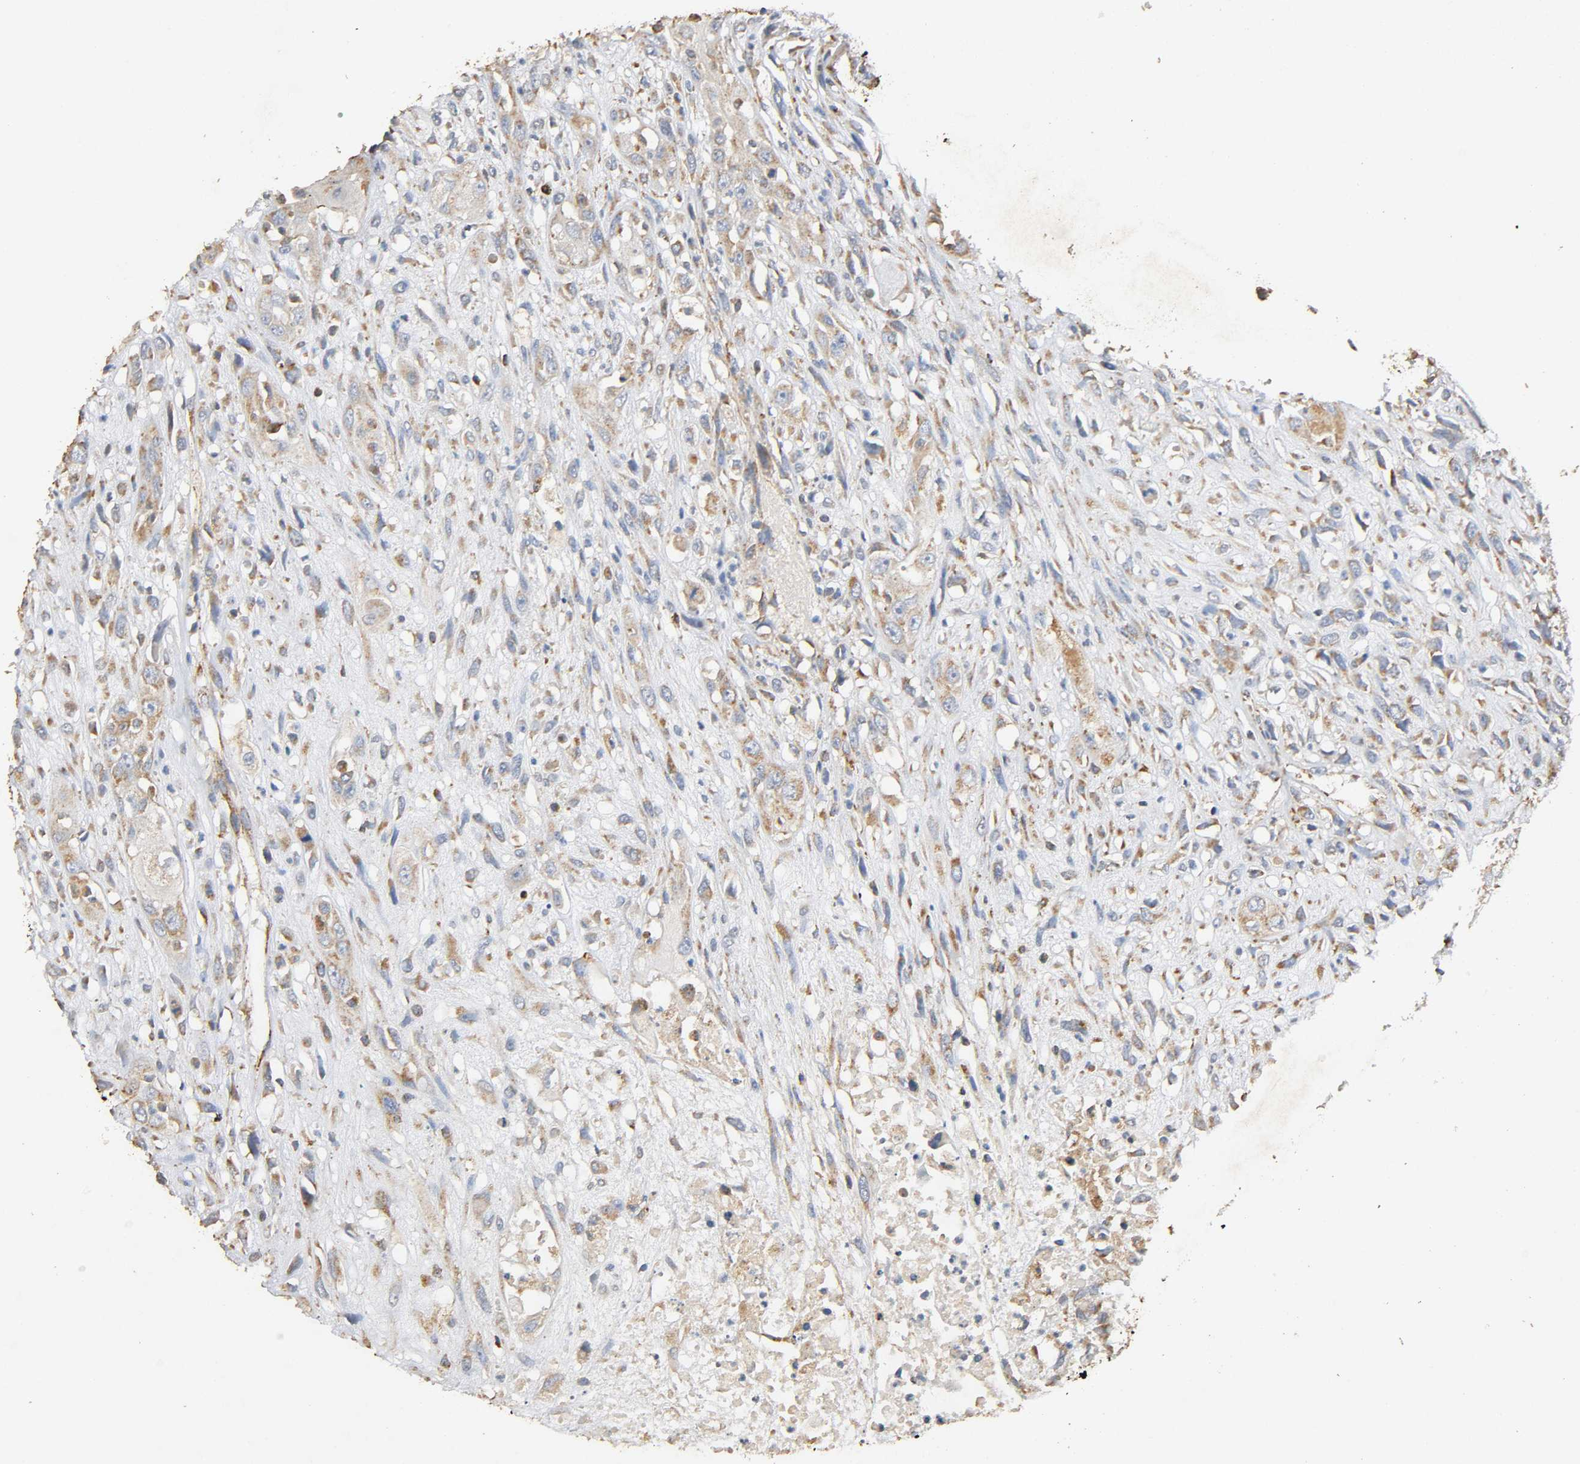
{"staining": {"intensity": "weak", "quantity": "25%-75%", "location": "cytoplasmic/membranous"}, "tissue": "head and neck cancer", "cell_type": "Tumor cells", "image_type": "cancer", "snomed": [{"axis": "morphology", "description": "Necrosis, NOS"}, {"axis": "morphology", "description": "Neoplasm, malignant, NOS"}, {"axis": "topography", "description": "Salivary gland"}, {"axis": "topography", "description": "Head-Neck"}], "caption": "Tumor cells display low levels of weak cytoplasmic/membranous staining in approximately 25%-75% of cells in human head and neck neoplasm (malignant). The staining is performed using DAB brown chromogen to label protein expression. The nuclei are counter-stained blue using hematoxylin.", "gene": "NDUFS3", "patient": {"sex": "male", "age": 43}}